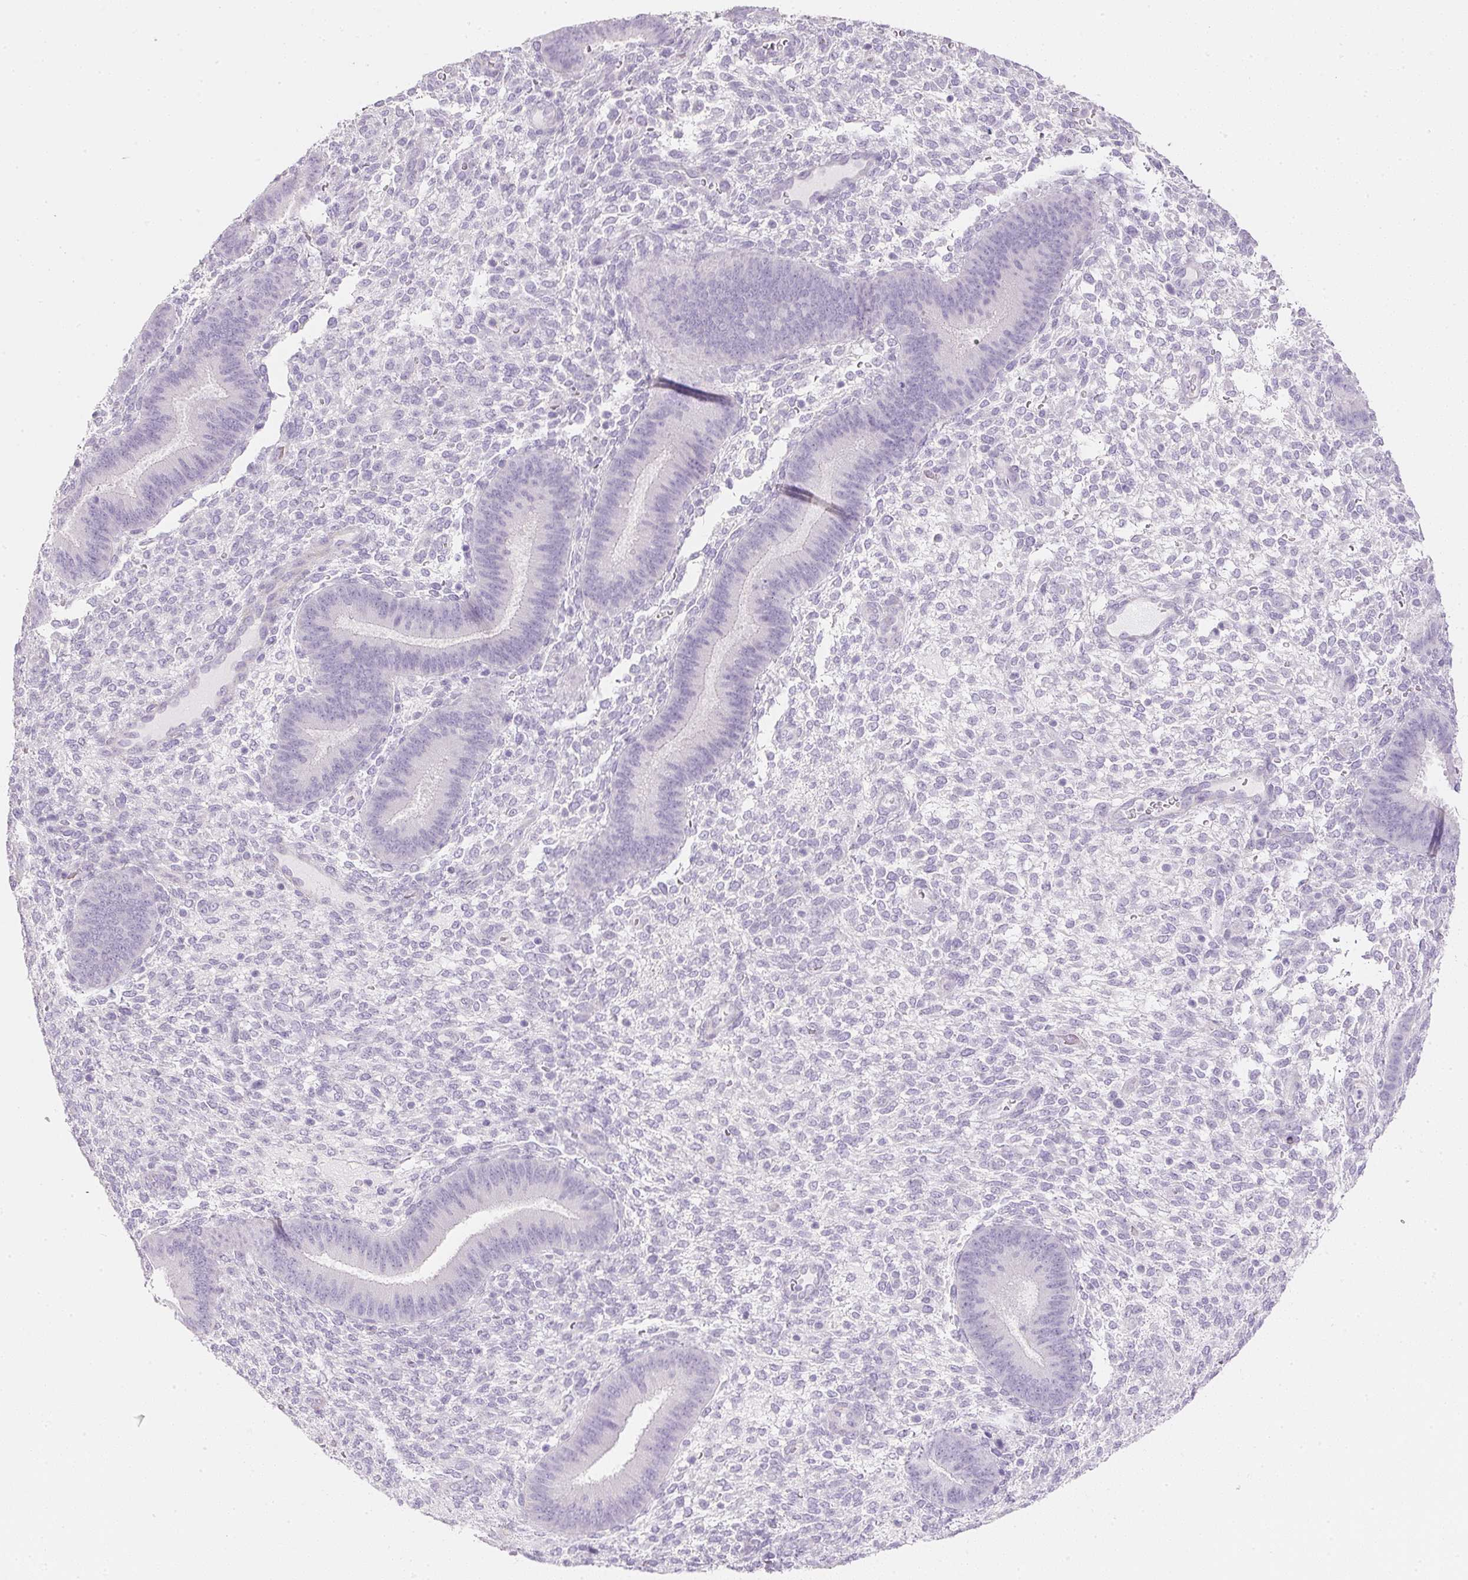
{"staining": {"intensity": "negative", "quantity": "none", "location": "none"}, "tissue": "endometrium", "cell_type": "Cells in endometrial stroma", "image_type": "normal", "snomed": [{"axis": "morphology", "description": "Normal tissue, NOS"}, {"axis": "topography", "description": "Endometrium"}], "caption": "Immunohistochemistry micrograph of benign human endometrium stained for a protein (brown), which shows no positivity in cells in endometrial stroma.", "gene": "KCNE2", "patient": {"sex": "female", "age": 39}}